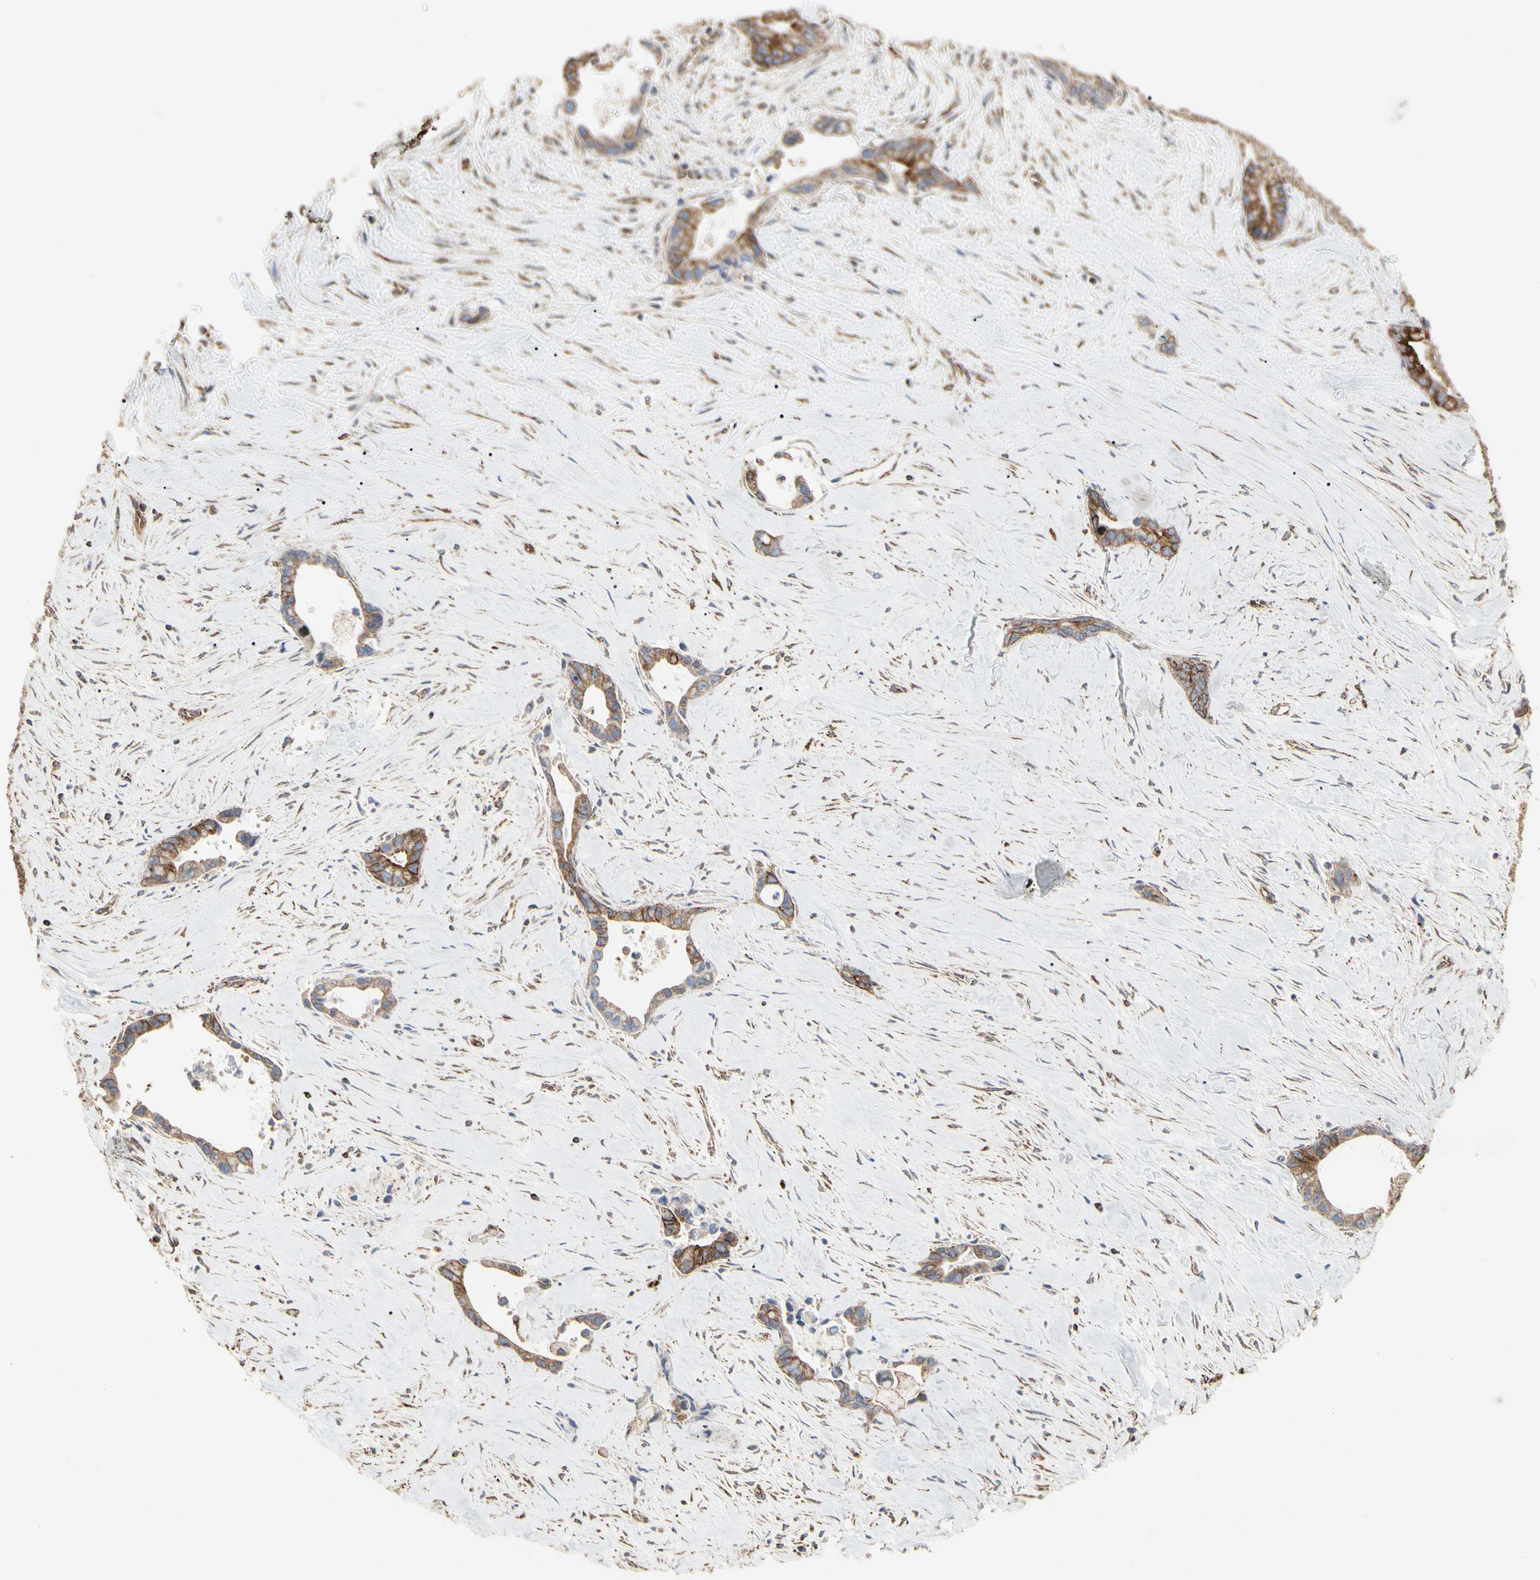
{"staining": {"intensity": "moderate", "quantity": "25%-75%", "location": "cytoplasmic/membranous"}, "tissue": "liver cancer", "cell_type": "Tumor cells", "image_type": "cancer", "snomed": [{"axis": "morphology", "description": "Cholangiocarcinoma"}, {"axis": "topography", "description": "Liver"}], "caption": "A micrograph of human liver cancer stained for a protein reveals moderate cytoplasmic/membranous brown staining in tumor cells.", "gene": "TUBA1A", "patient": {"sex": "female", "age": 55}}